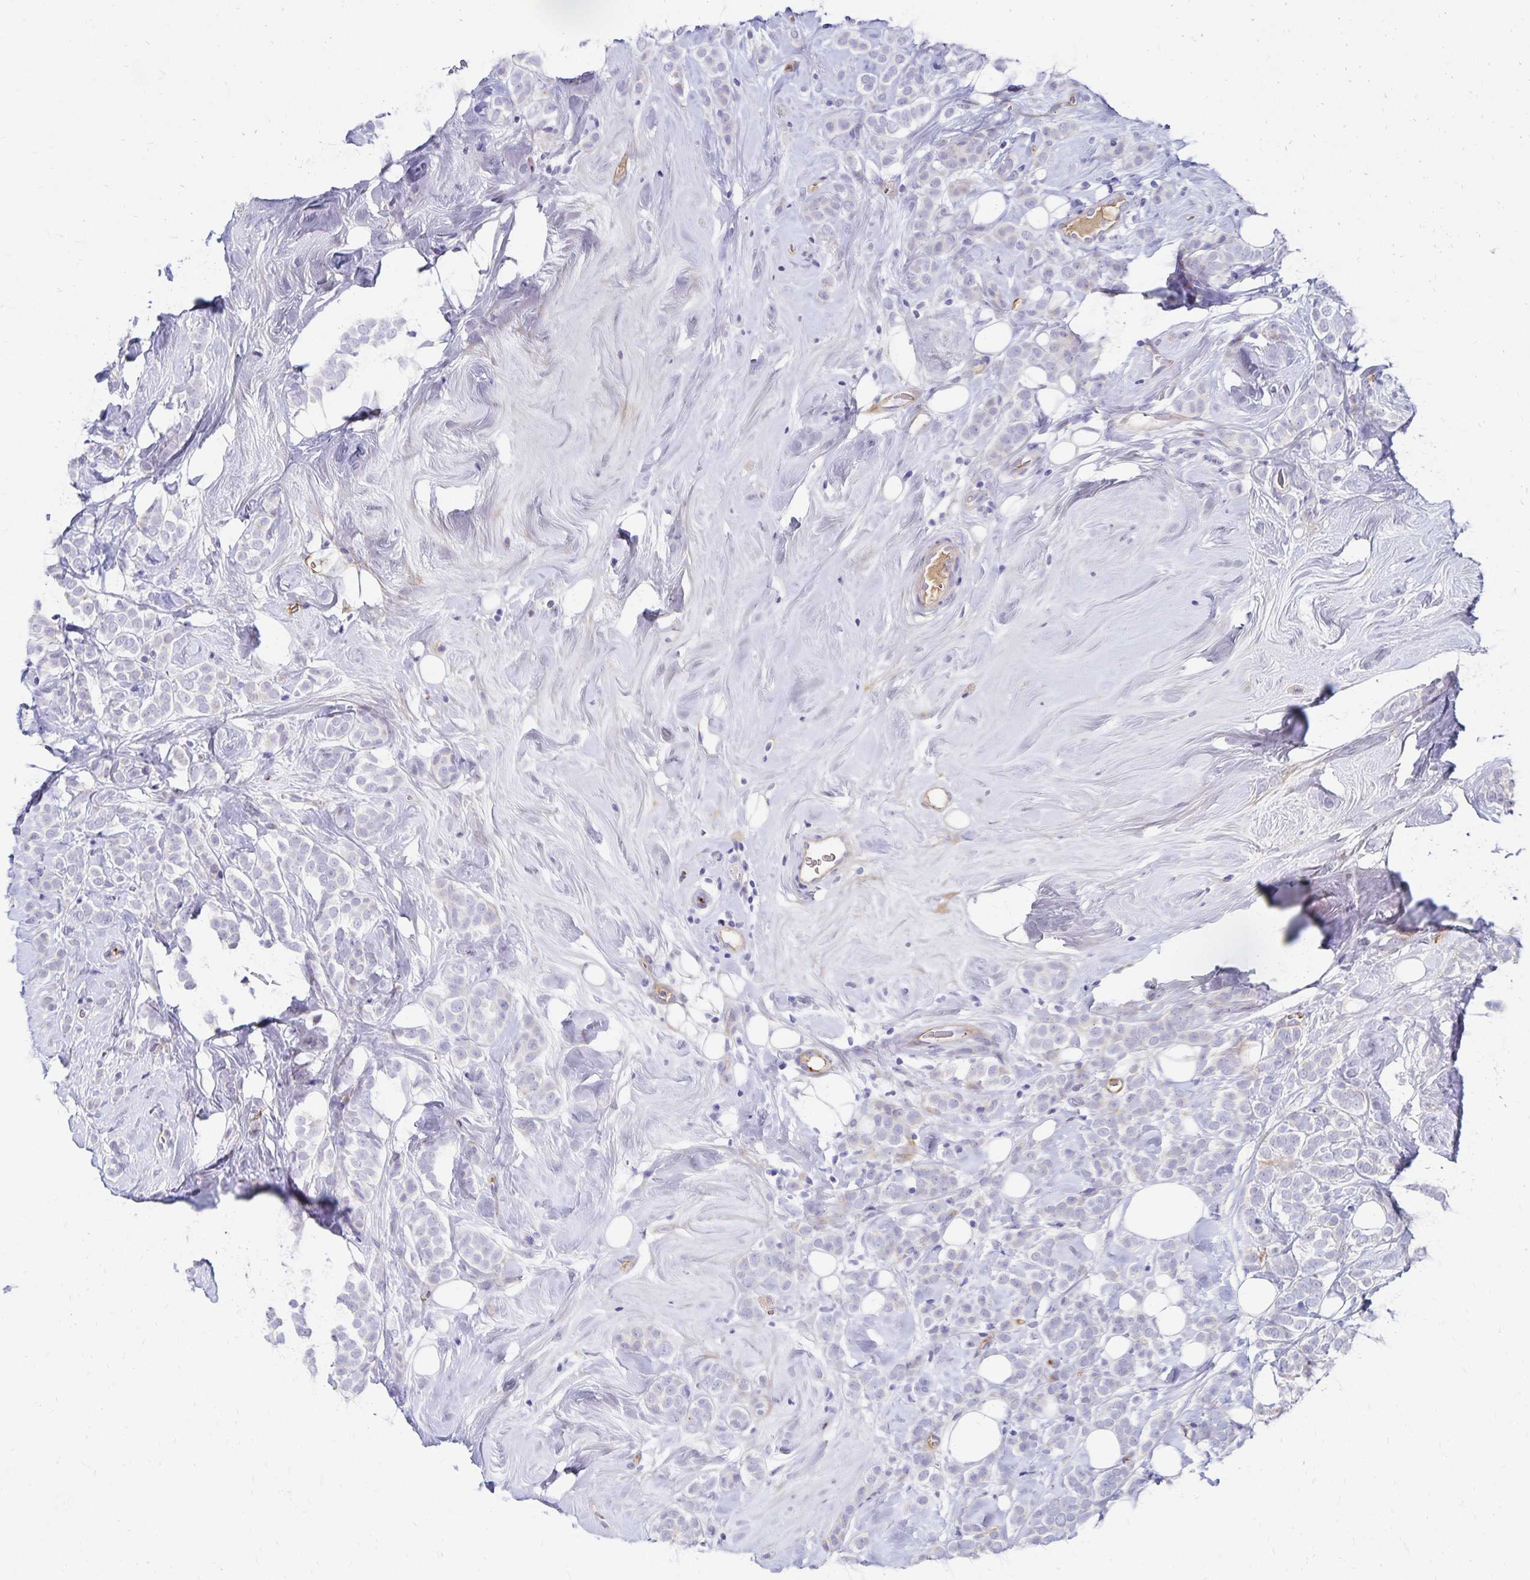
{"staining": {"intensity": "negative", "quantity": "none", "location": "none"}, "tissue": "breast cancer", "cell_type": "Tumor cells", "image_type": "cancer", "snomed": [{"axis": "morphology", "description": "Lobular carcinoma"}, {"axis": "topography", "description": "Breast"}], "caption": "This is an immunohistochemistry photomicrograph of human lobular carcinoma (breast). There is no positivity in tumor cells.", "gene": "NECAP1", "patient": {"sex": "female", "age": 49}}